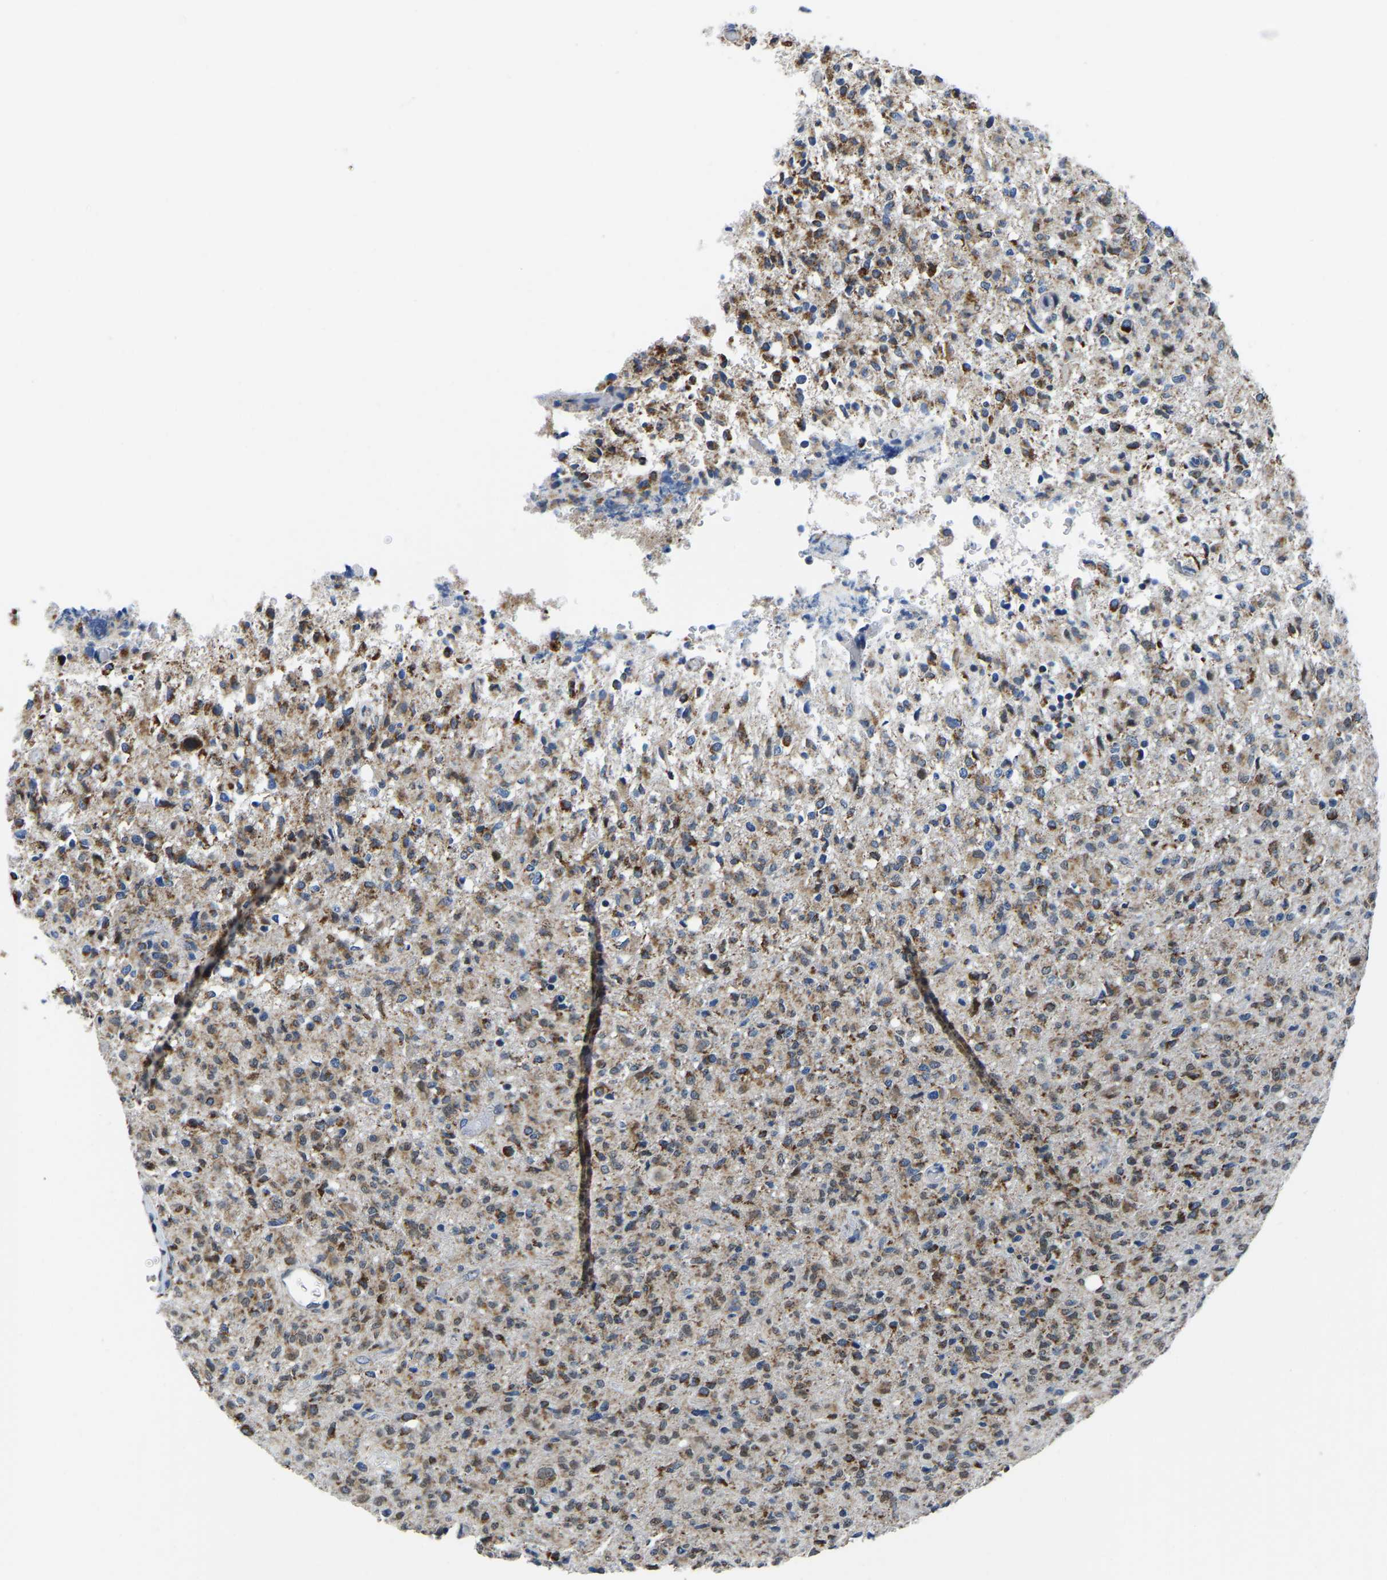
{"staining": {"intensity": "moderate", "quantity": ">75%", "location": "cytoplasmic/membranous,nuclear"}, "tissue": "glioma", "cell_type": "Tumor cells", "image_type": "cancer", "snomed": [{"axis": "morphology", "description": "Glioma, malignant, High grade"}, {"axis": "topography", "description": "Brain"}], "caption": "The histopathology image exhibits staining of glioma, revealing moderate cytoplasmic/membranous and nuclear protein expression (brown color) within tumor cells.", "gene": "BNIP3L", "patient": {"sex": "female", "age": 57}}